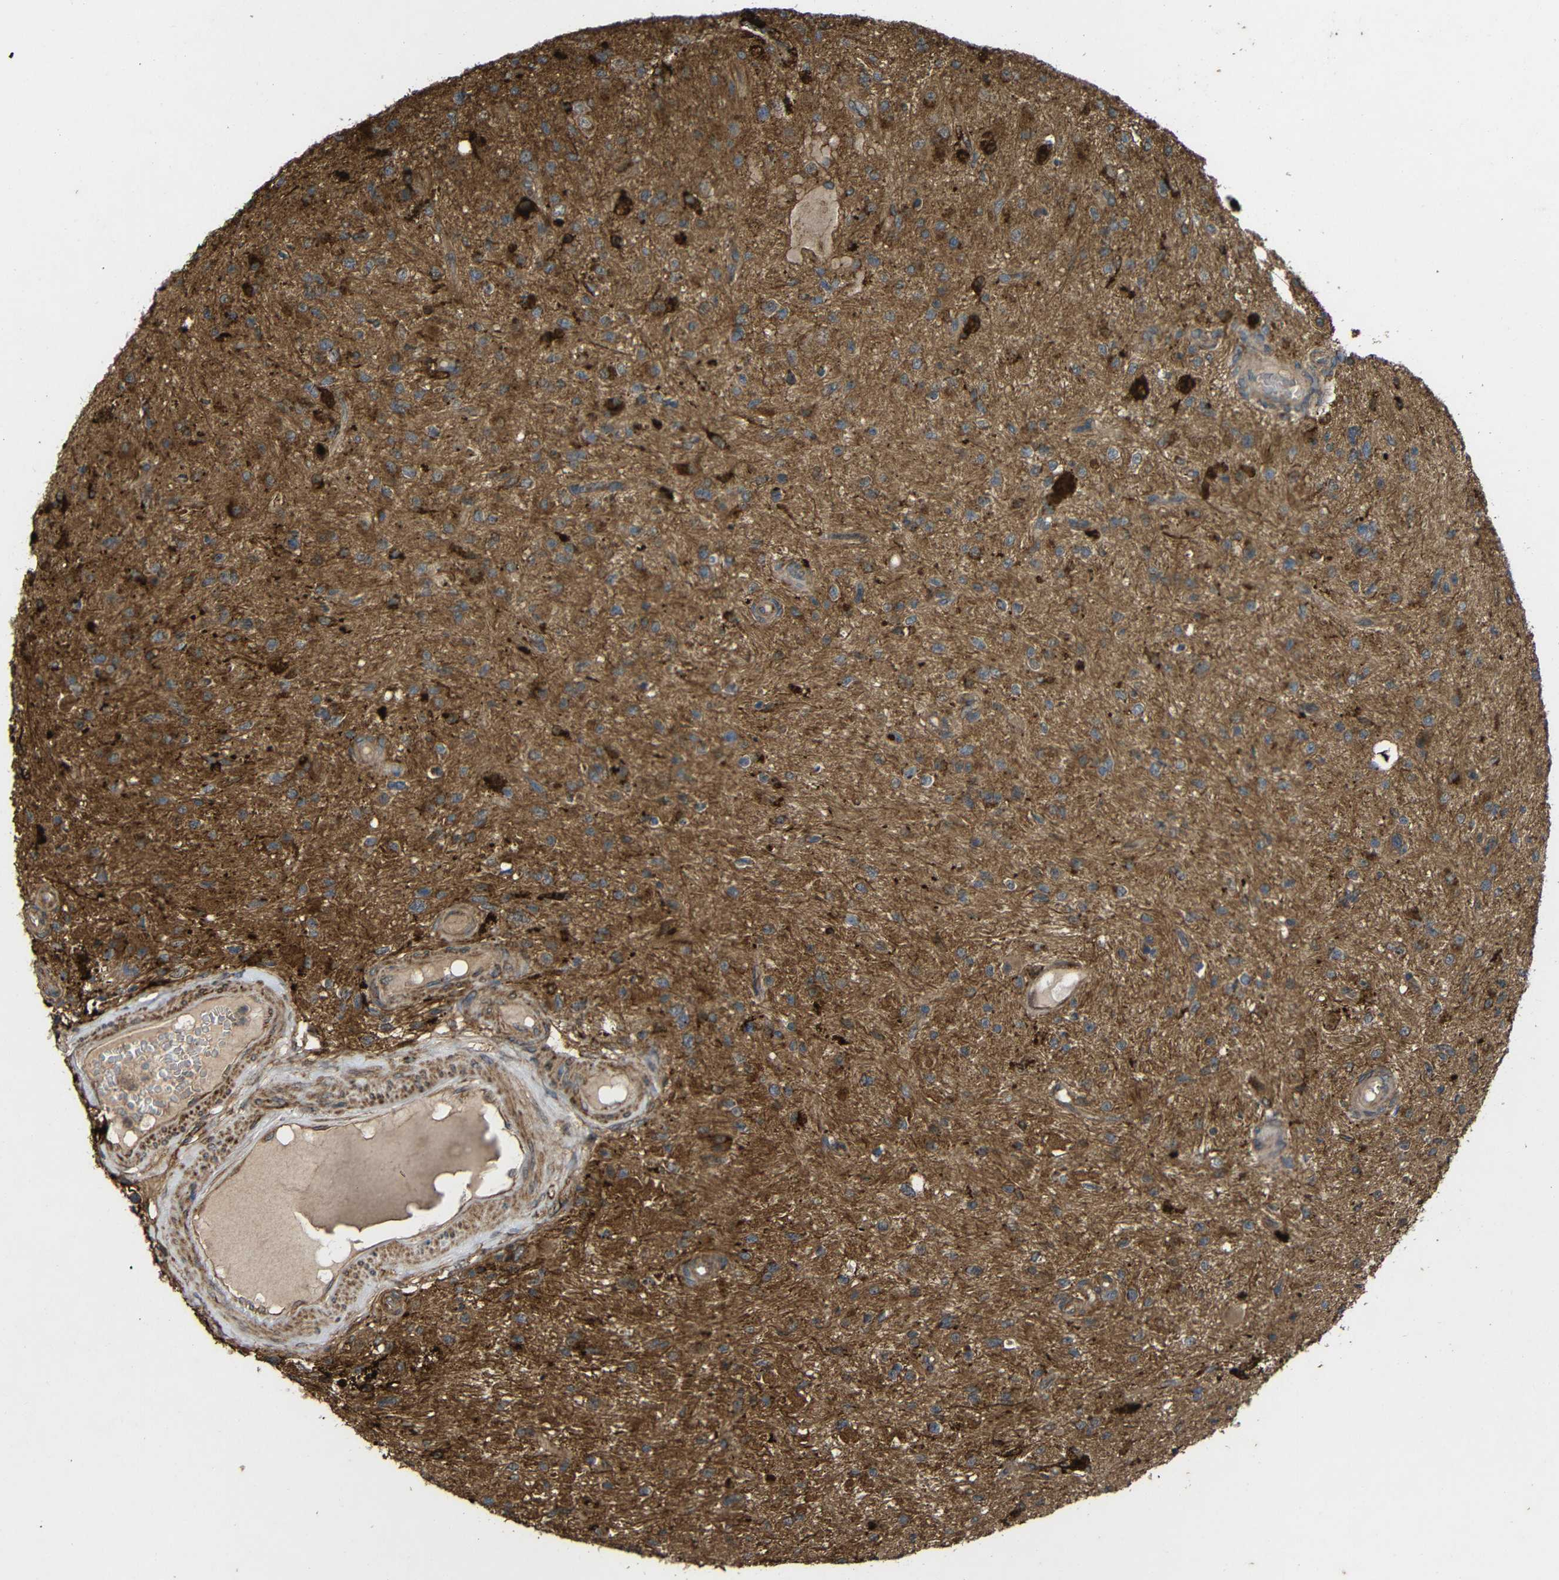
{"staining": {"intensity": "strong", "quantity": "<25%", "location": "cytoplasmic/membranous"}, "tissue": "glioma", "cell_type": "Tumor cells", "image_type": "cancer", "snomed": [{"axis": "morphology", "description": "Glioma, malignant, High grade"}, {"axis": "topography", "description": "Brain"}], "caption": "Glioma stained with a protein marker reveals strong staining in tumor cells.", "gene": "C1GALT1", "patient": {"sex": "male", "age": 33}}